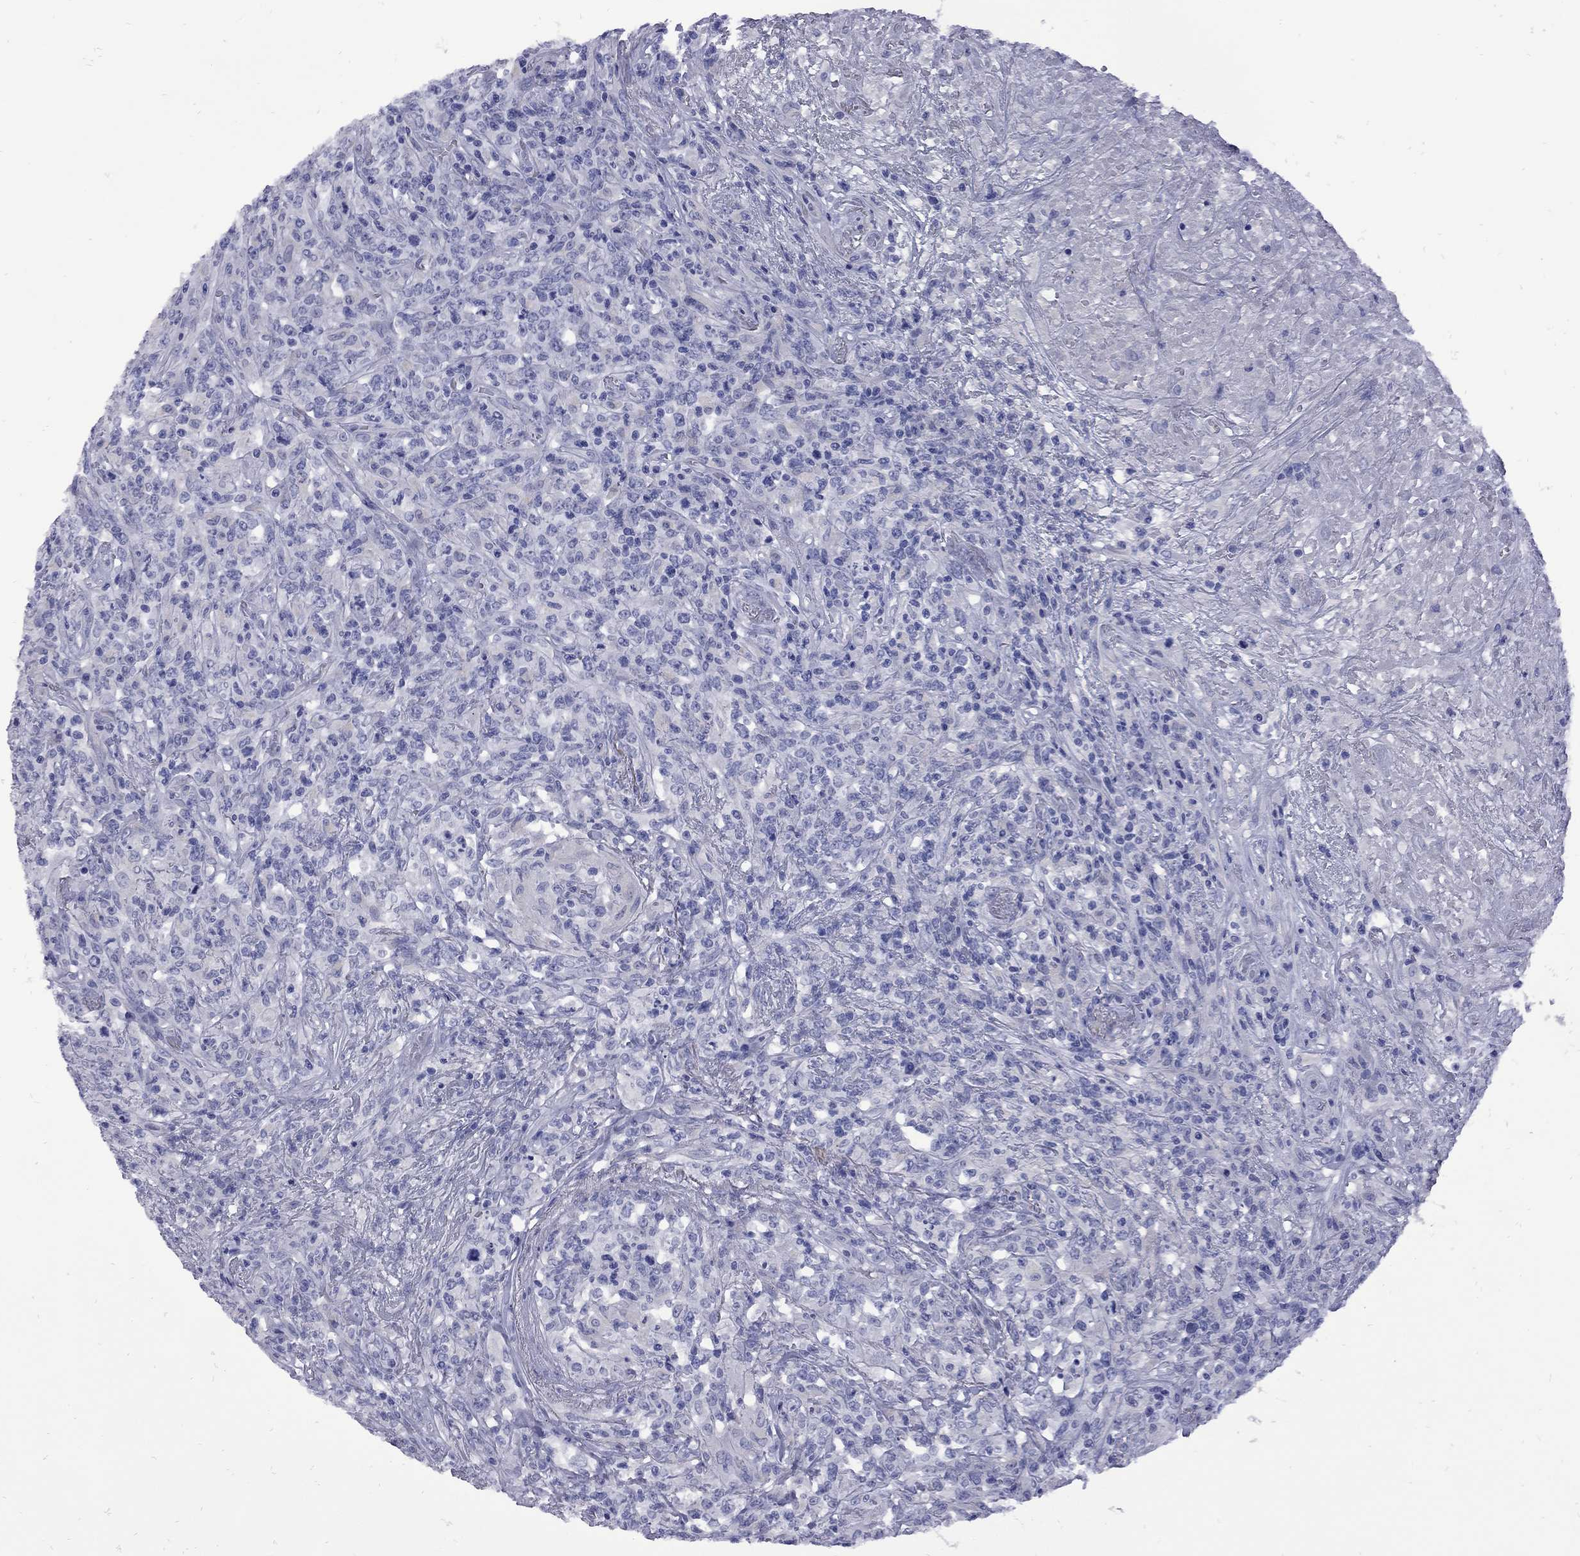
{"staining": {"intensity": "negative", "quantity": "none", "location": "none"}, "tissue": "lymphoma", "cell_type": "Tumor cells", "image_type": "cancer", "snomed": [{"axis": "morphology", "description": "Malignant lymphoma, non-Hodgkin's type, High grade"}, {"axis": "topography", "description": "Lung"}], "caption": "DAB immunohistochemical staining of human lymphoma reveals no significant staining in tumor cells. (Immunohistochemistry (ihc), brightfield microscopy, high magnification).", "gene": "EPPIN", "patient": {"sex": "male", "age": 79}}